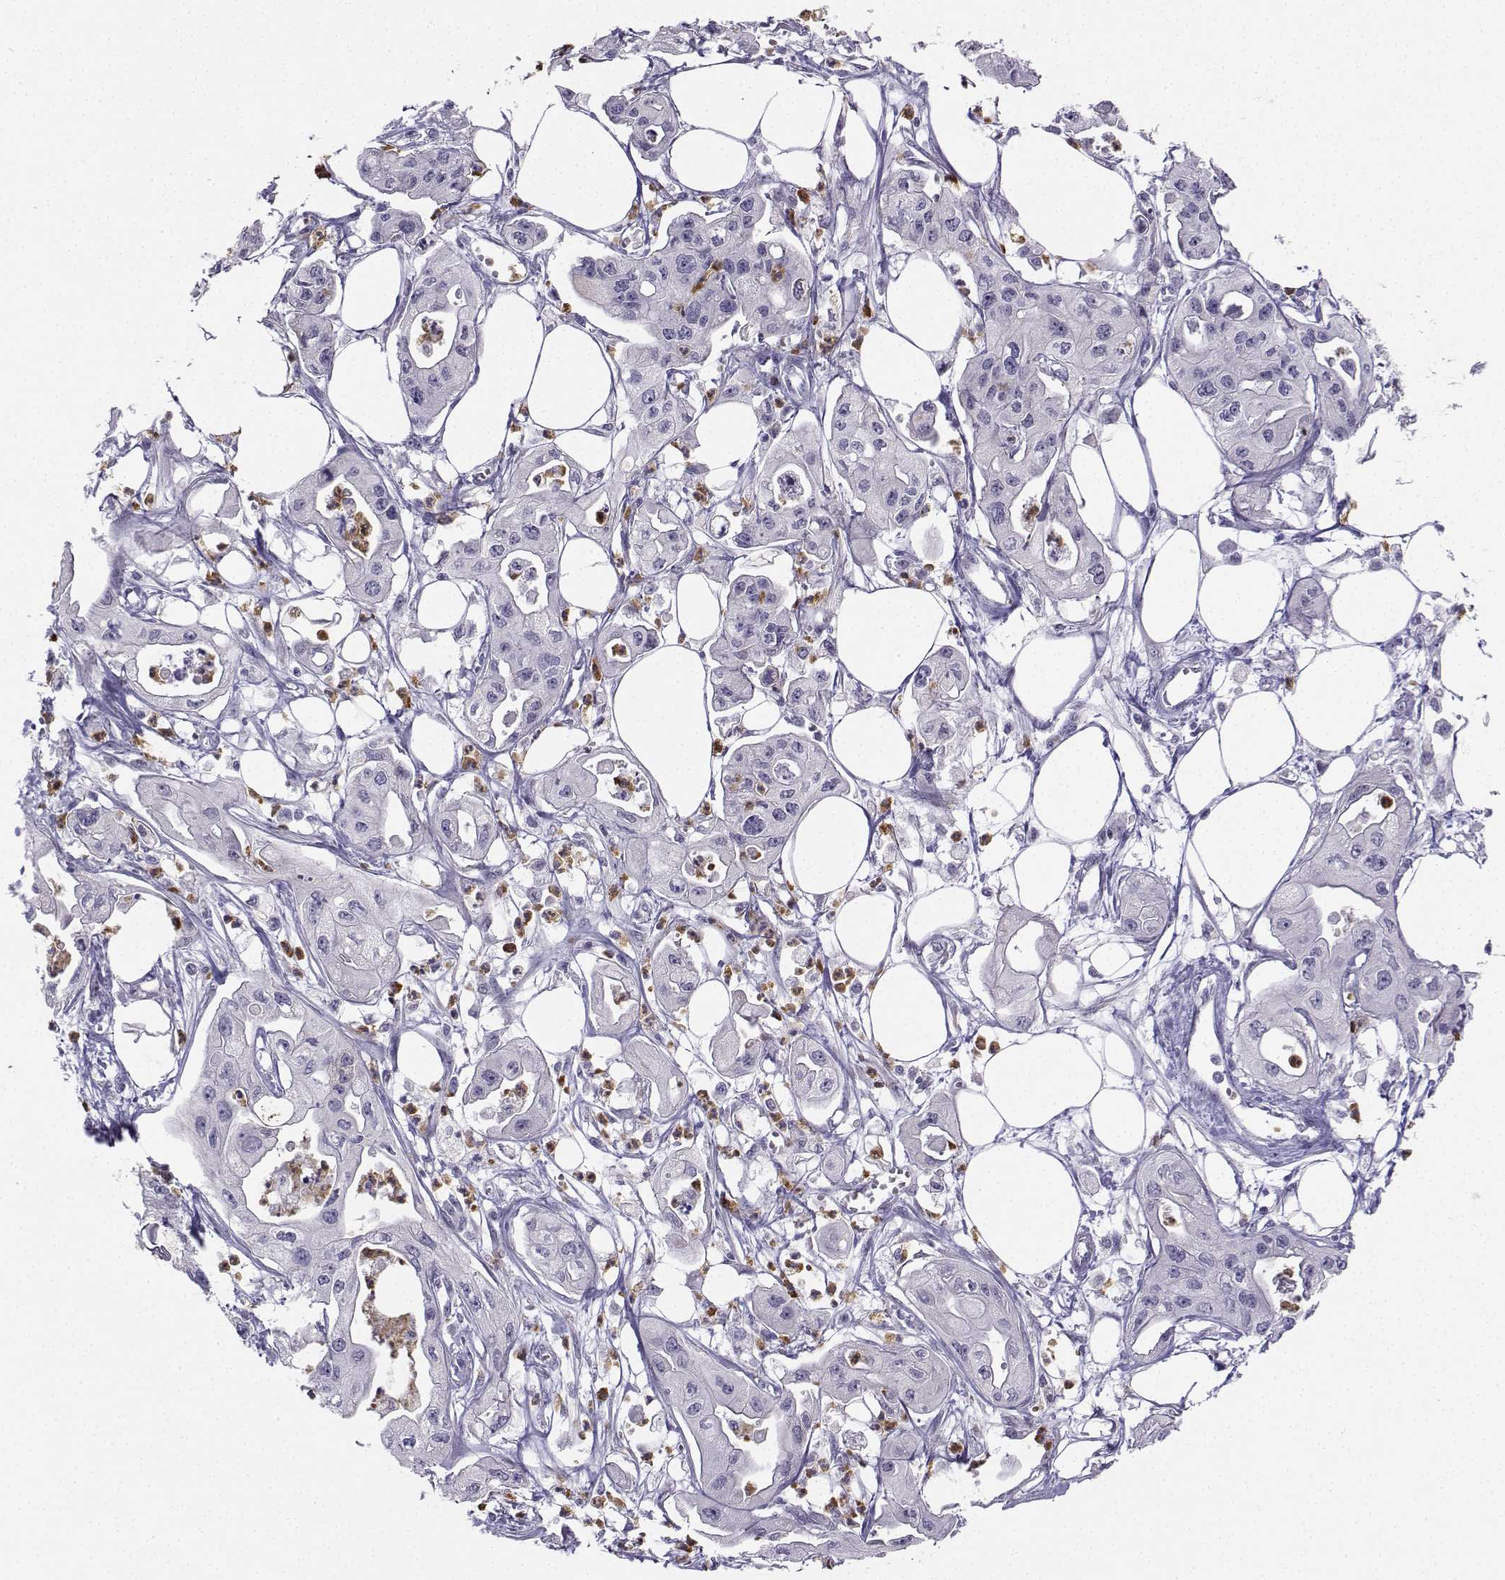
{"staining": {"intensity": "negative", "quantity": "none", "location": "none"}, "tissue": "pancreatic cancer", "cell_type": "Tumor cells", "image_type": "cancer", "snomed": [{"axis": "morphology", "description": "Adenocarcinoma, NOS"}, {"axis": "topography", "description": "Pancreas"}], "caption": "IHC micrograph of neoplastic tissue: human pancreatic adenocarcinoma stained with DAB demonstrates no significant protein expression in tumor cells. (DAB (3,3'-diaminobenzidine) immunohistochemistry (IHC) with hematoxylin counter stain).", "gene": "CALY", "patient": {"sex": "male", "age": 70}}